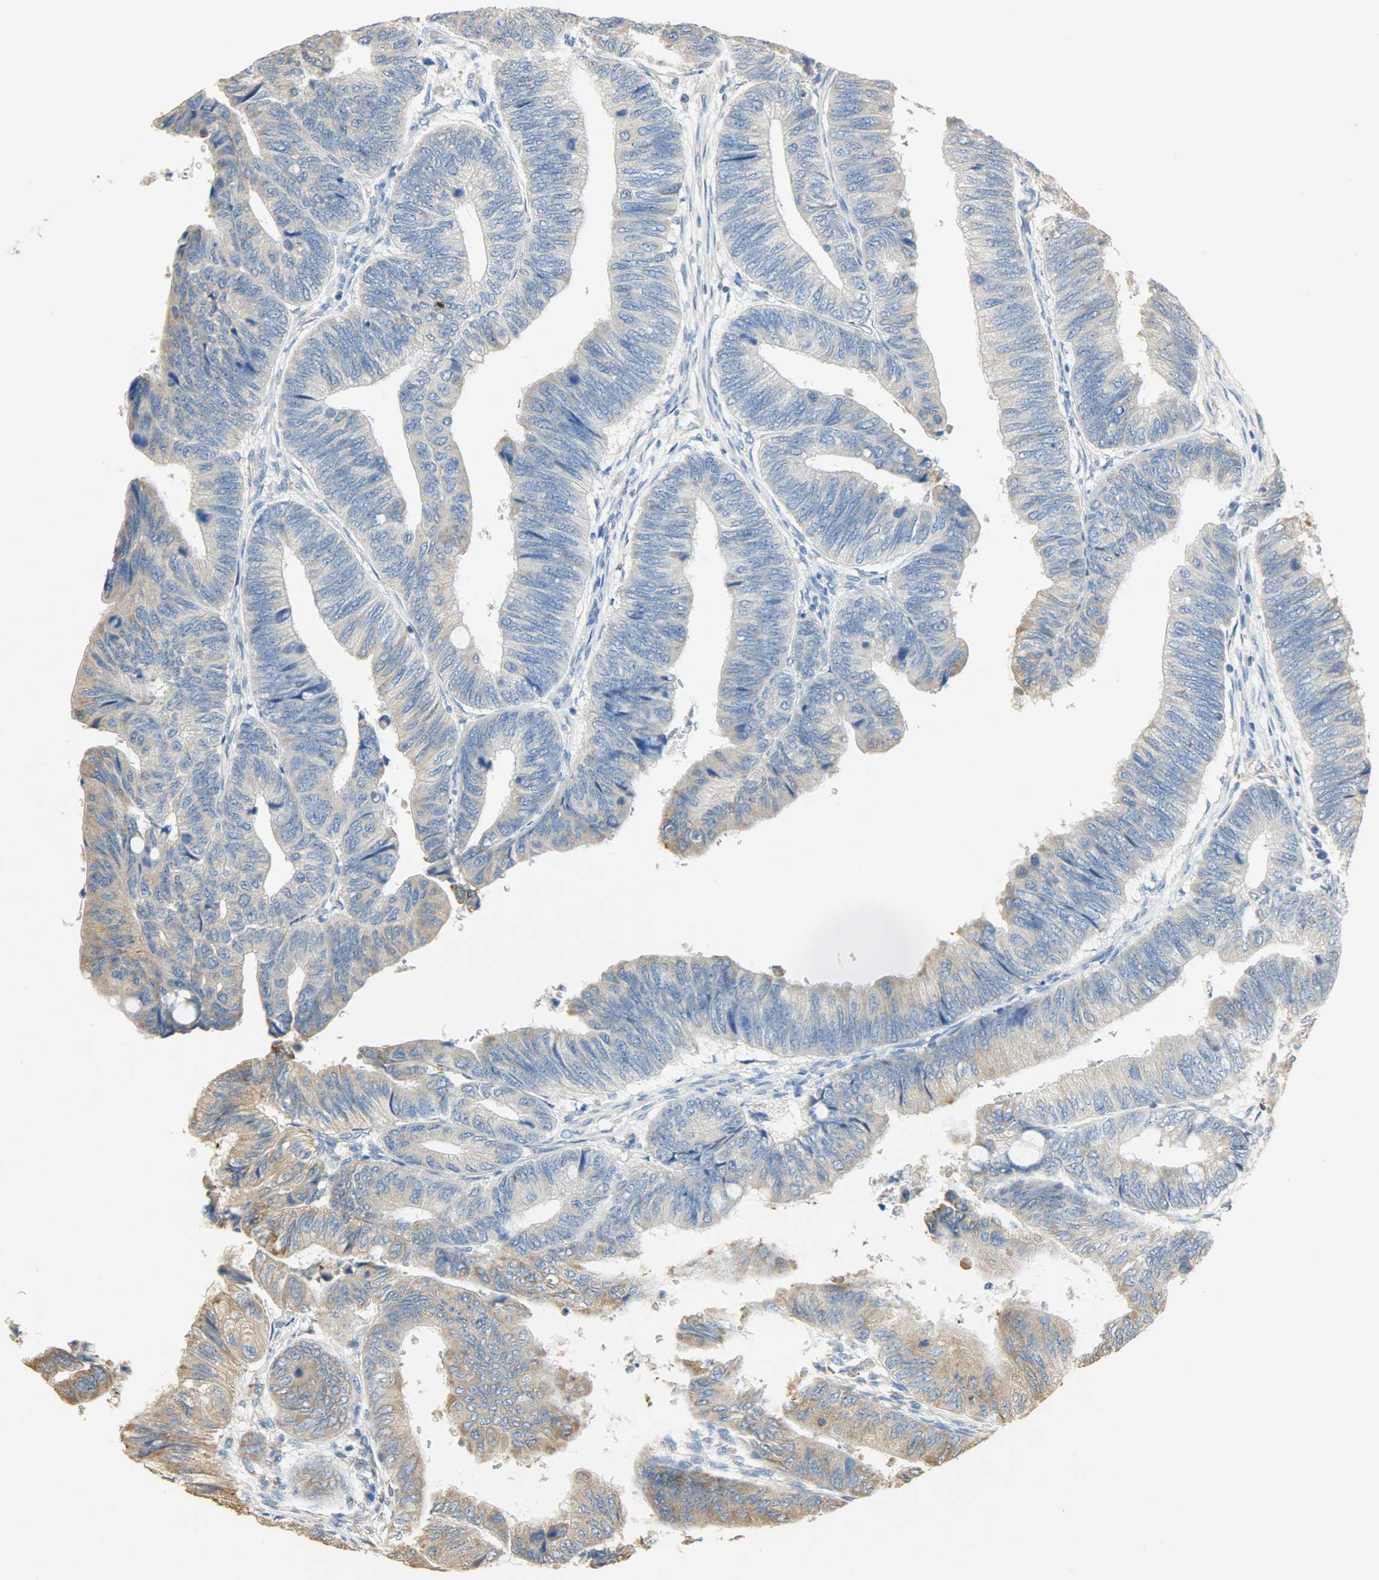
{"staining": {"intensity": "moderate", "quantity": "25%-75%", "location": "cytoplasmic/membranous"}, "tissue": "colorectal cancer", "cell_type": "Tumor cells", "image_type": "cancer", "snomed": [{"axis": "morphology", "description": "Normal tissue, NOS"}, {"axis": "morphology", "description": "Adenocarcinoma, NOS"}, {"axis": "topography", "description": "Rectum"}, {"axis": "topography", "description": "Peripheral nerve tissue"}], "caption": "Immunohistochemical staining of human colorectal cancer displays moderate cytoplasmic/membranous protein expression in approximately 25%-75% of tumor cells.", "gene": "HSPA5", "patient": {"sex": "male", "age": 92}}